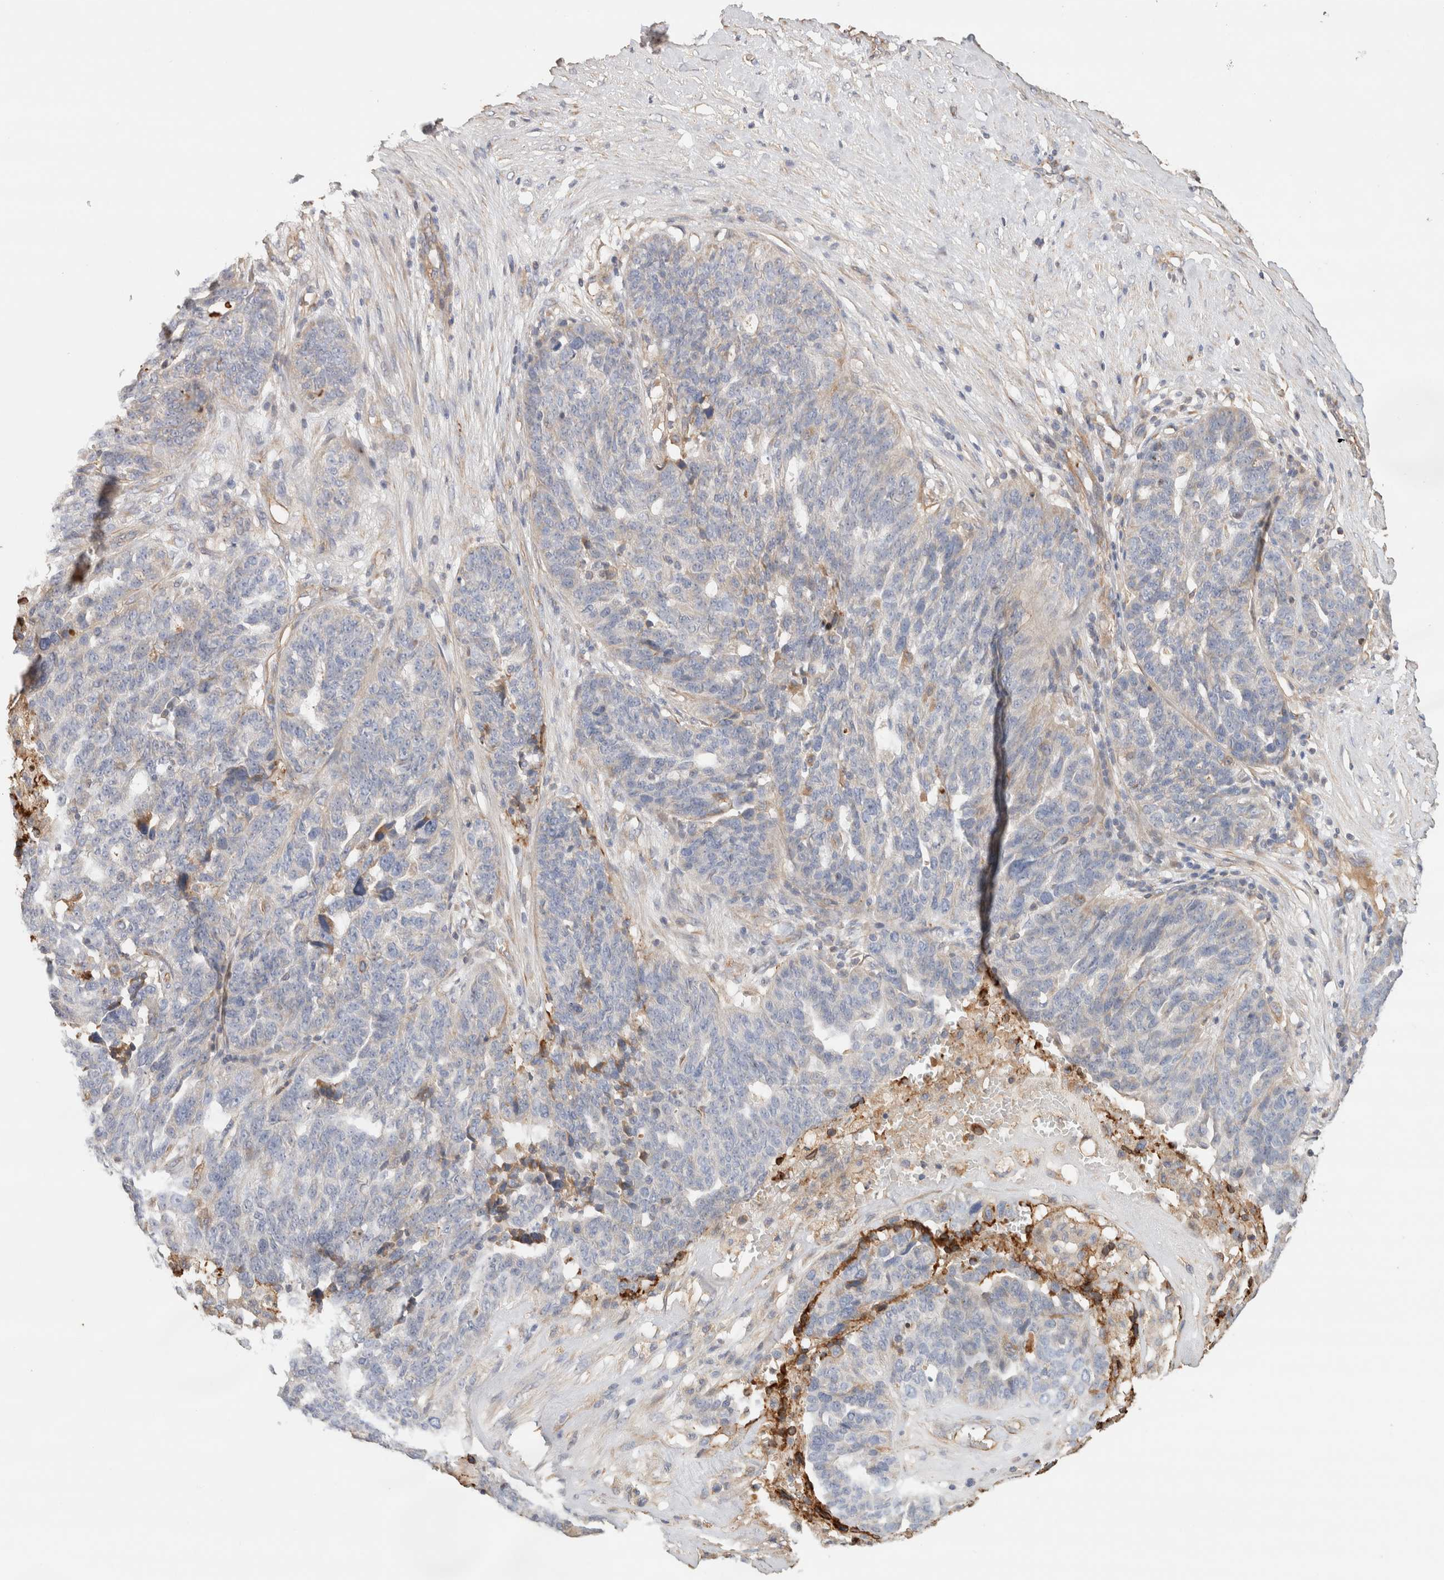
{"staining": {"intensity": "negative", "quantity": "none", "location": "none"}, "tissue": "ovarian cancer", "cell_type": "Tumor cells", "image_type": "cancer", "snomed": [{"axis": "morphology", "description": "Cystadenocarcinoma, serous, NOS"}, {"axis": "topography", "description": "Ovary"}], "caption": "Tumor cells are negative for brown protein staining in ovarian cancer.", "gene": "PROS1", "patient": {"sex": "female", "age": 59}}